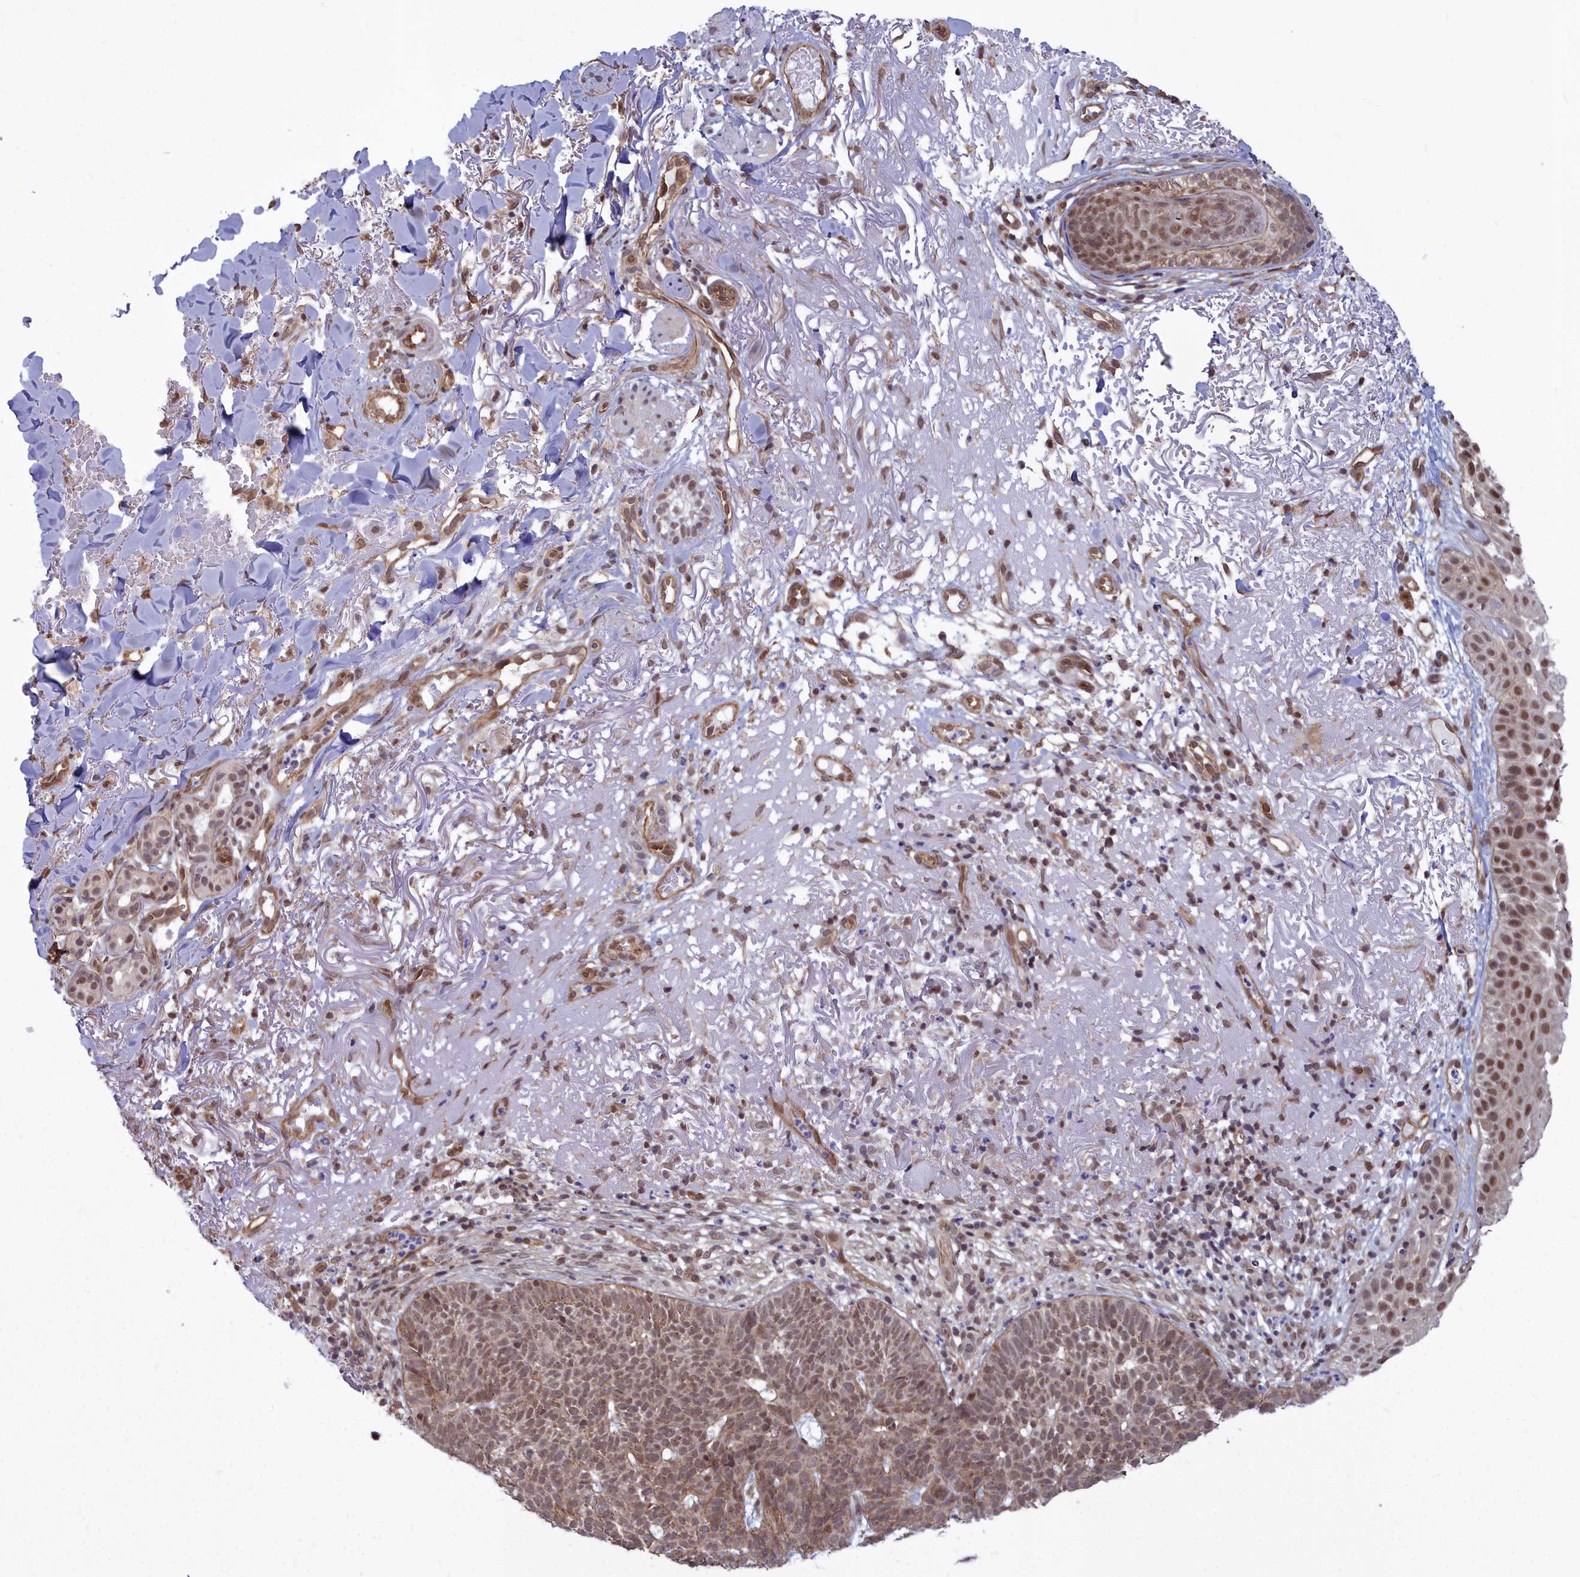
{"staining": {"intensity": "moderate", "quantity": "25%-75%", "location": "nuclear"}, "tissue": "skin cancer", "cell_type": "Tumor cells", "image_type": "cancer", "snomed": [{"axis": "morphology", "description": "Basal cell carcinoma"}, {"axis": "topography", "description": "Skin"}], "caption": "Skin basal cell carcinoma tissue reveals moderate nuclear expression in approximately 25%-75% of tumor cells", "gene": "YJU2", "patient": {"sex": "female", "age": 78}}